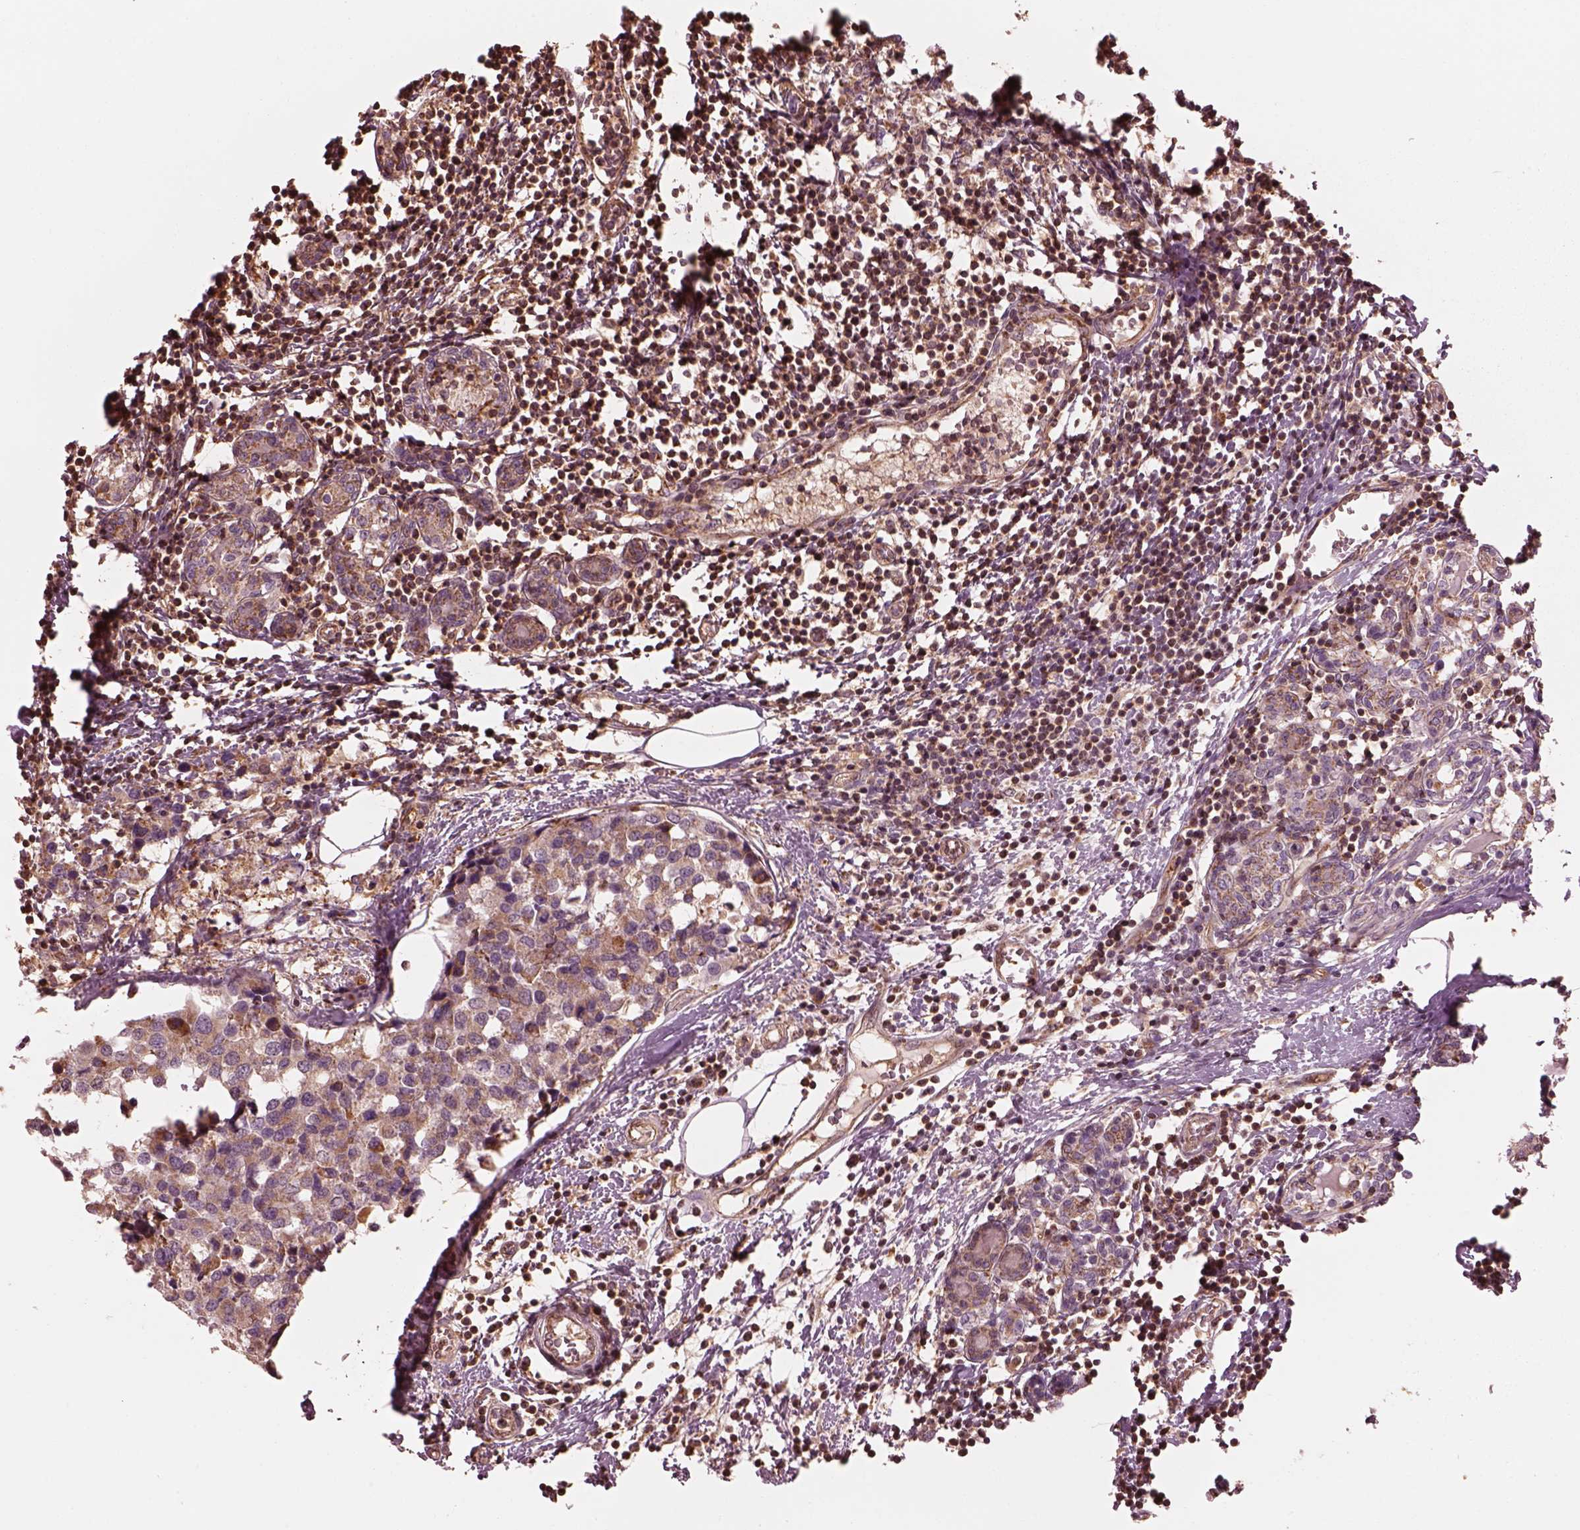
{"staining": {"intensity": "moderate", "quantity": ">75%", "location": "cytoplasmic/membranous"}, "tissue": "breast cancer", "cell_type": "Tumor cells", "image_type": "cancer", "snomed": [{"axis": "morphology", "description": "Lobular carcinoma"}, {"axis": "topography", "description": "Breast"}], "caption": "Human breast lobular carcinoma stained with a brown dye exhibits moderate cytoplasmic/membranous positive expression in about >75% of tumor cells.", "gene": "STK33", "patient": {"sex": "female", "age": 59}}